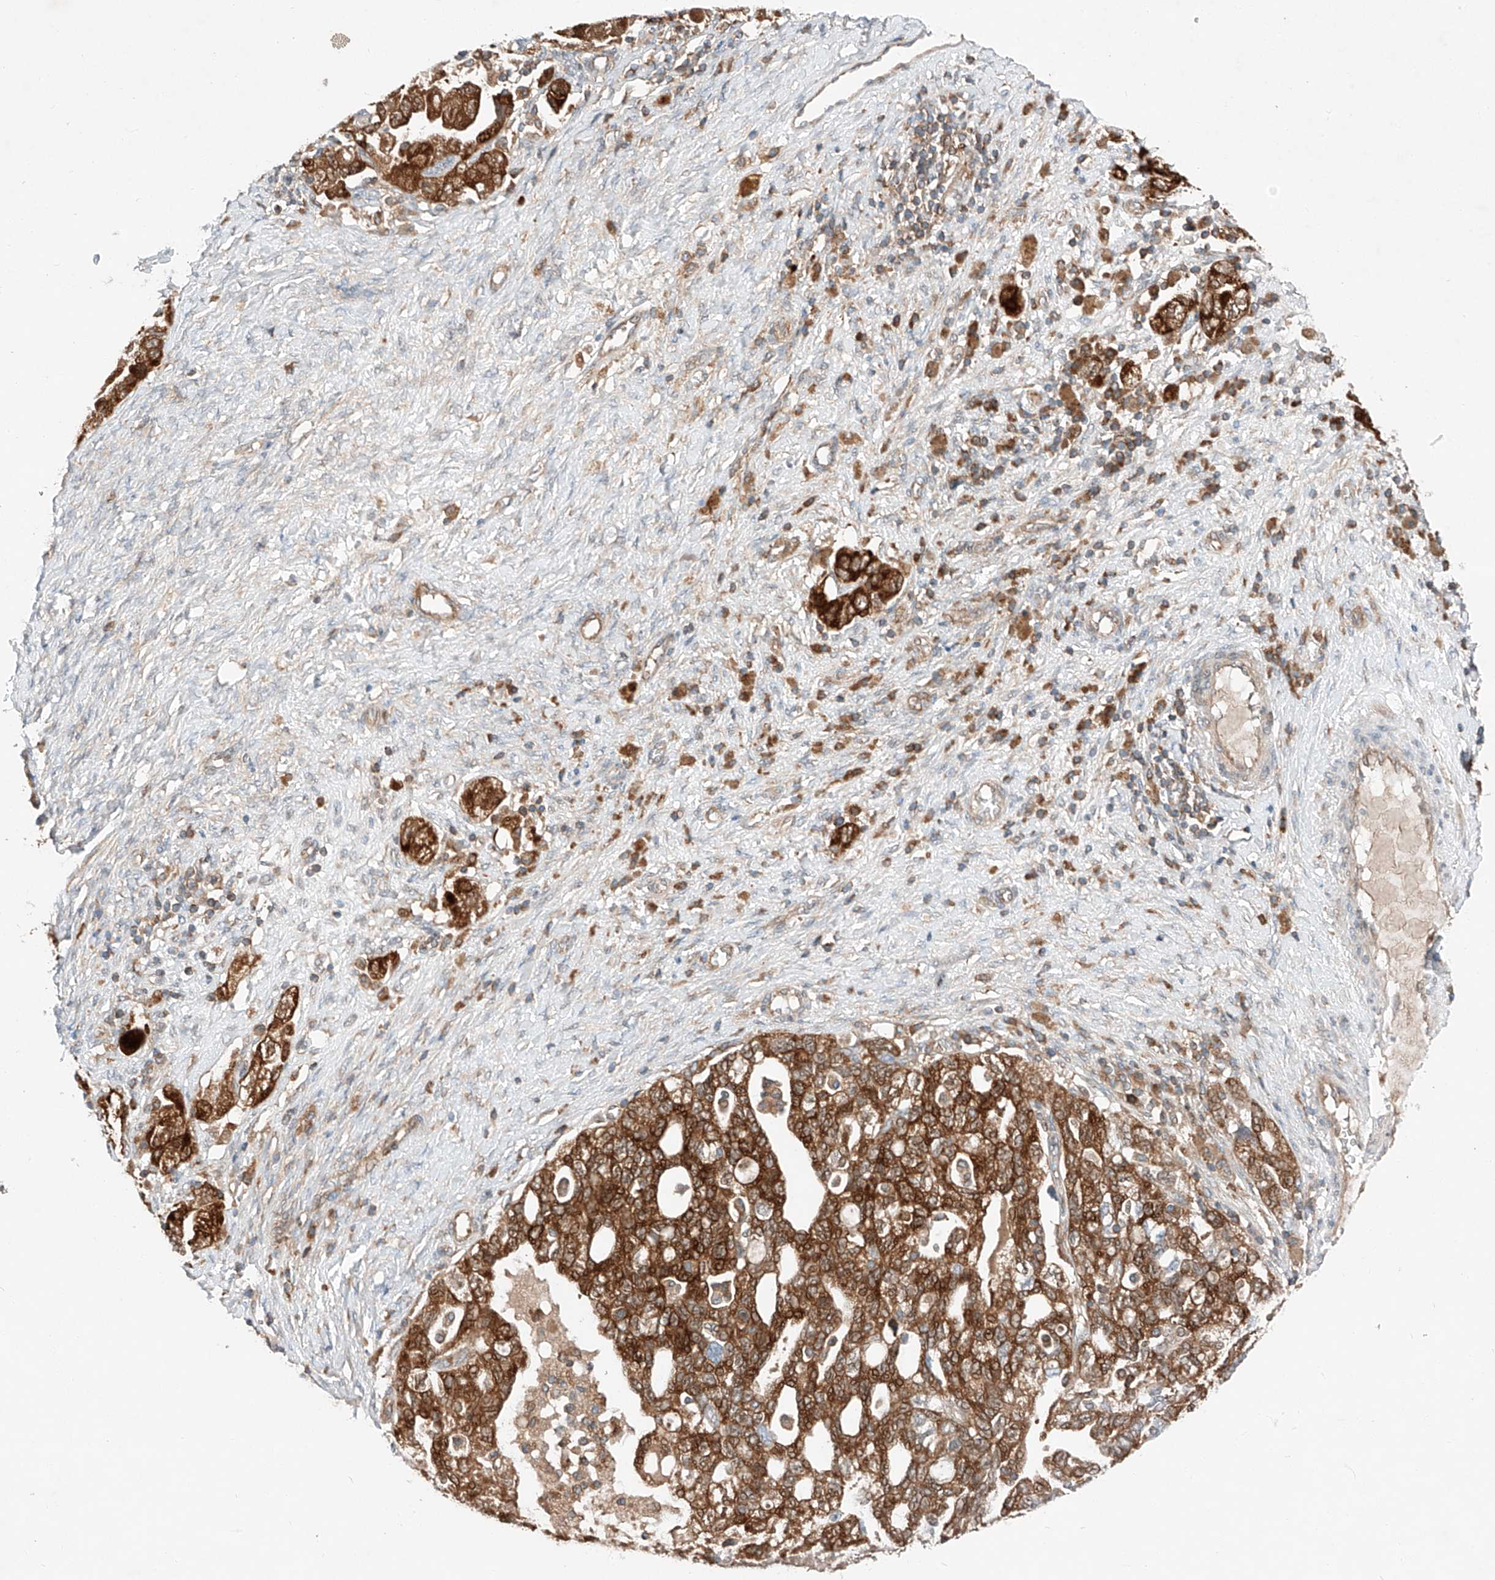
{"staining": {"intensity": "strong", "quantity": ">75%", "location": "cytoplasmic/membranous"}, "tissue": "ovarian cancer", "cell_type": "Tumor cells", "image_type": "cancer", "snomed": [{"axis": "morphology", "description": "Carcinoma, NOS"}, {"axis": "morphology", "description": "Cystadenocarcinoma, serous, NOS"}, {"axis": "topography", "description": "Ovary"}], "caption": "DAB immunohistochemical staining of human carcinoma (ovarian) shows strong cytoplasmic/membranous protein positivity in approximately >75% of tumor cells.", "gene": "RUSC1", "patient": {"sex": "female", "age": 69}}